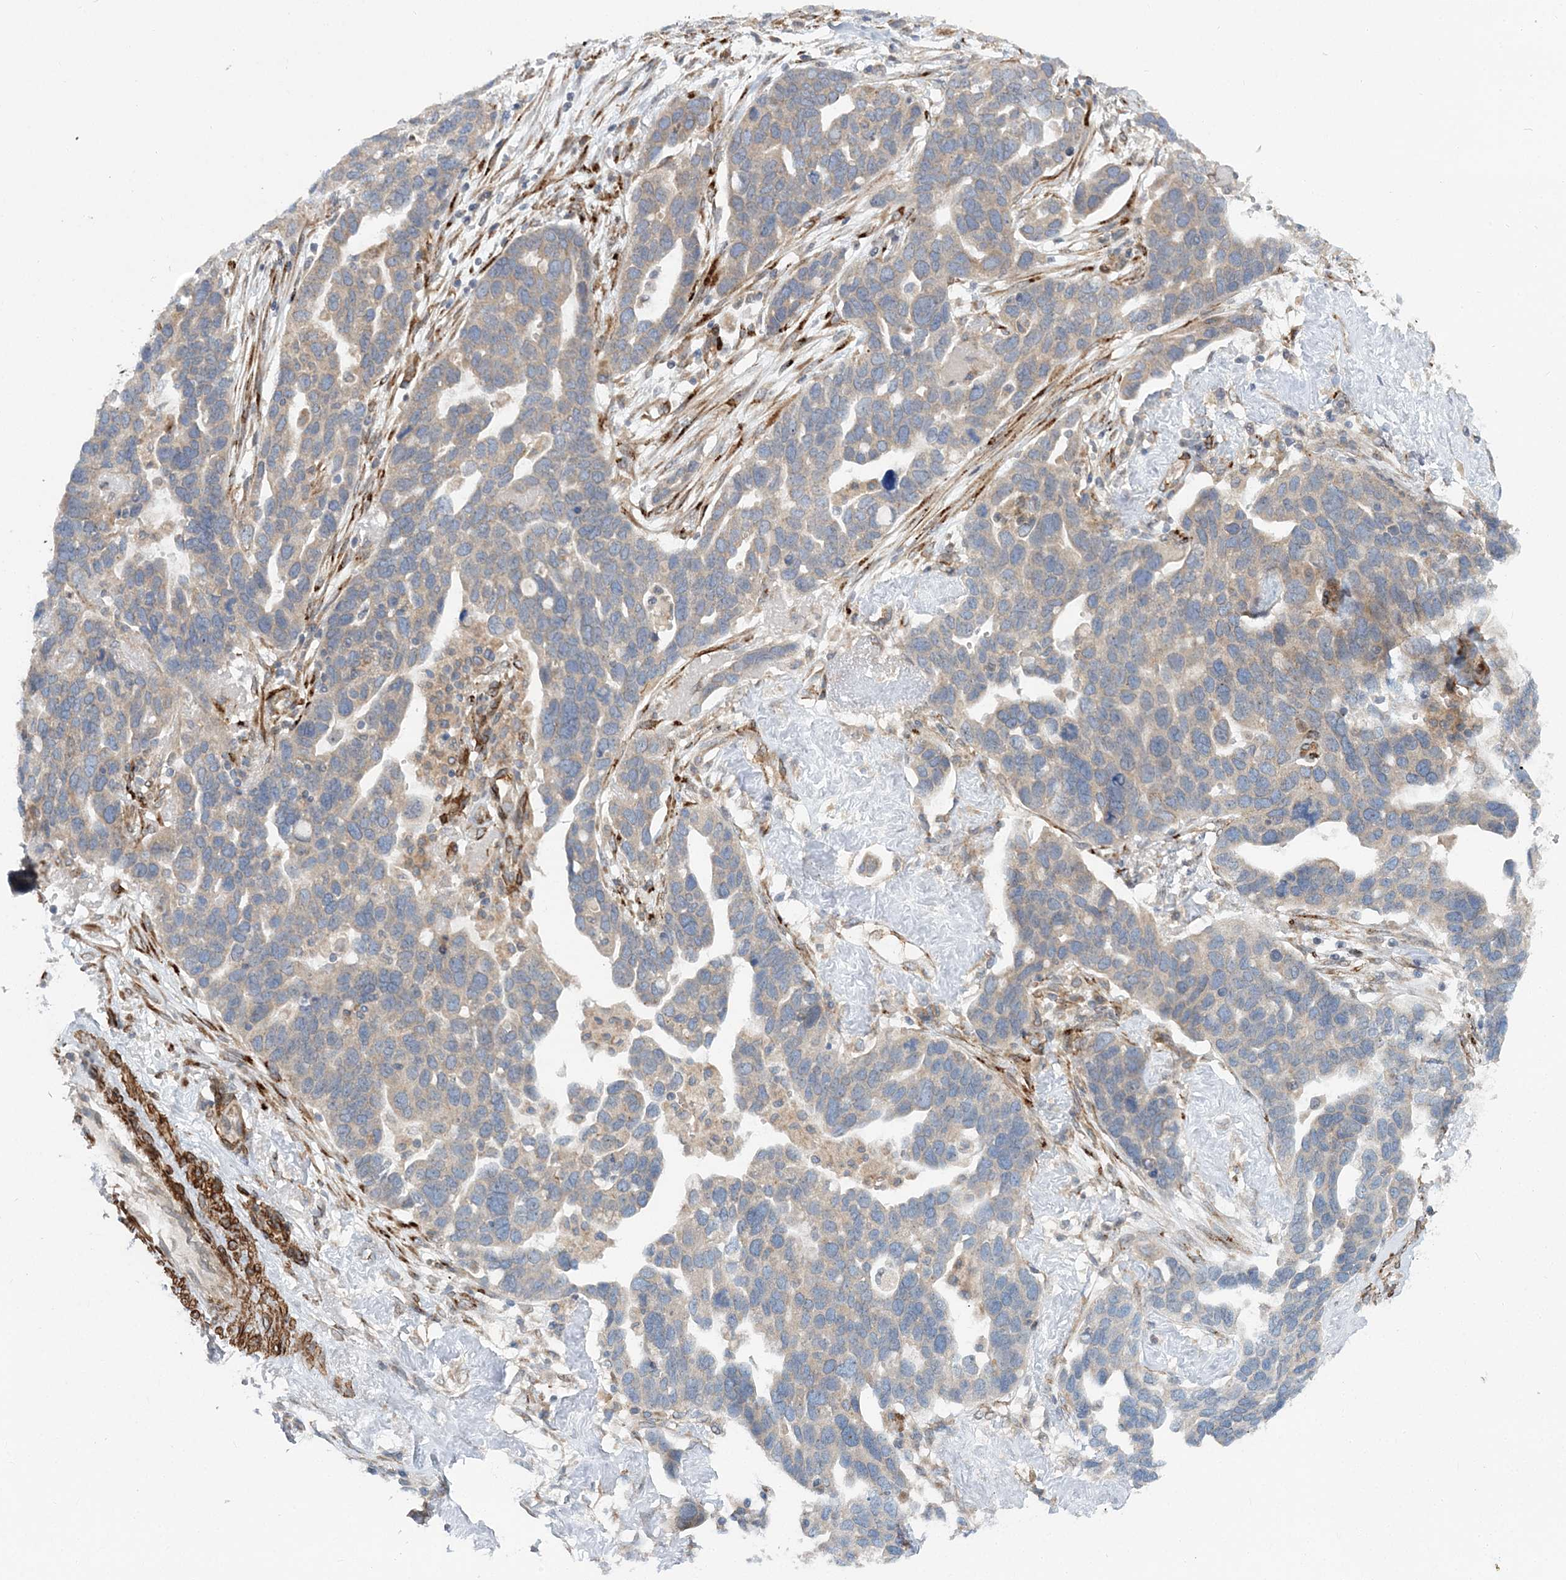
{"staining": {"intensity": "weak", "quantity": "<25%", "location": "cytoplasmic/membranous"}, "tissue": "ovarian cancer", "cell_type": "Tumor cells", "image_type": "cancer", "snomed": [{"axis": "morphology", "description": "Cystadenocarcinoma, serous, NOS"}, {"axis": "topography", "description": "Ovary"}], "caption": "Ovarian cancer was stained to show a protein in brown. There is no significant expression in tumor cells.", "gene": "NBAS", "patient": {"sex": "female", "age": 54}}